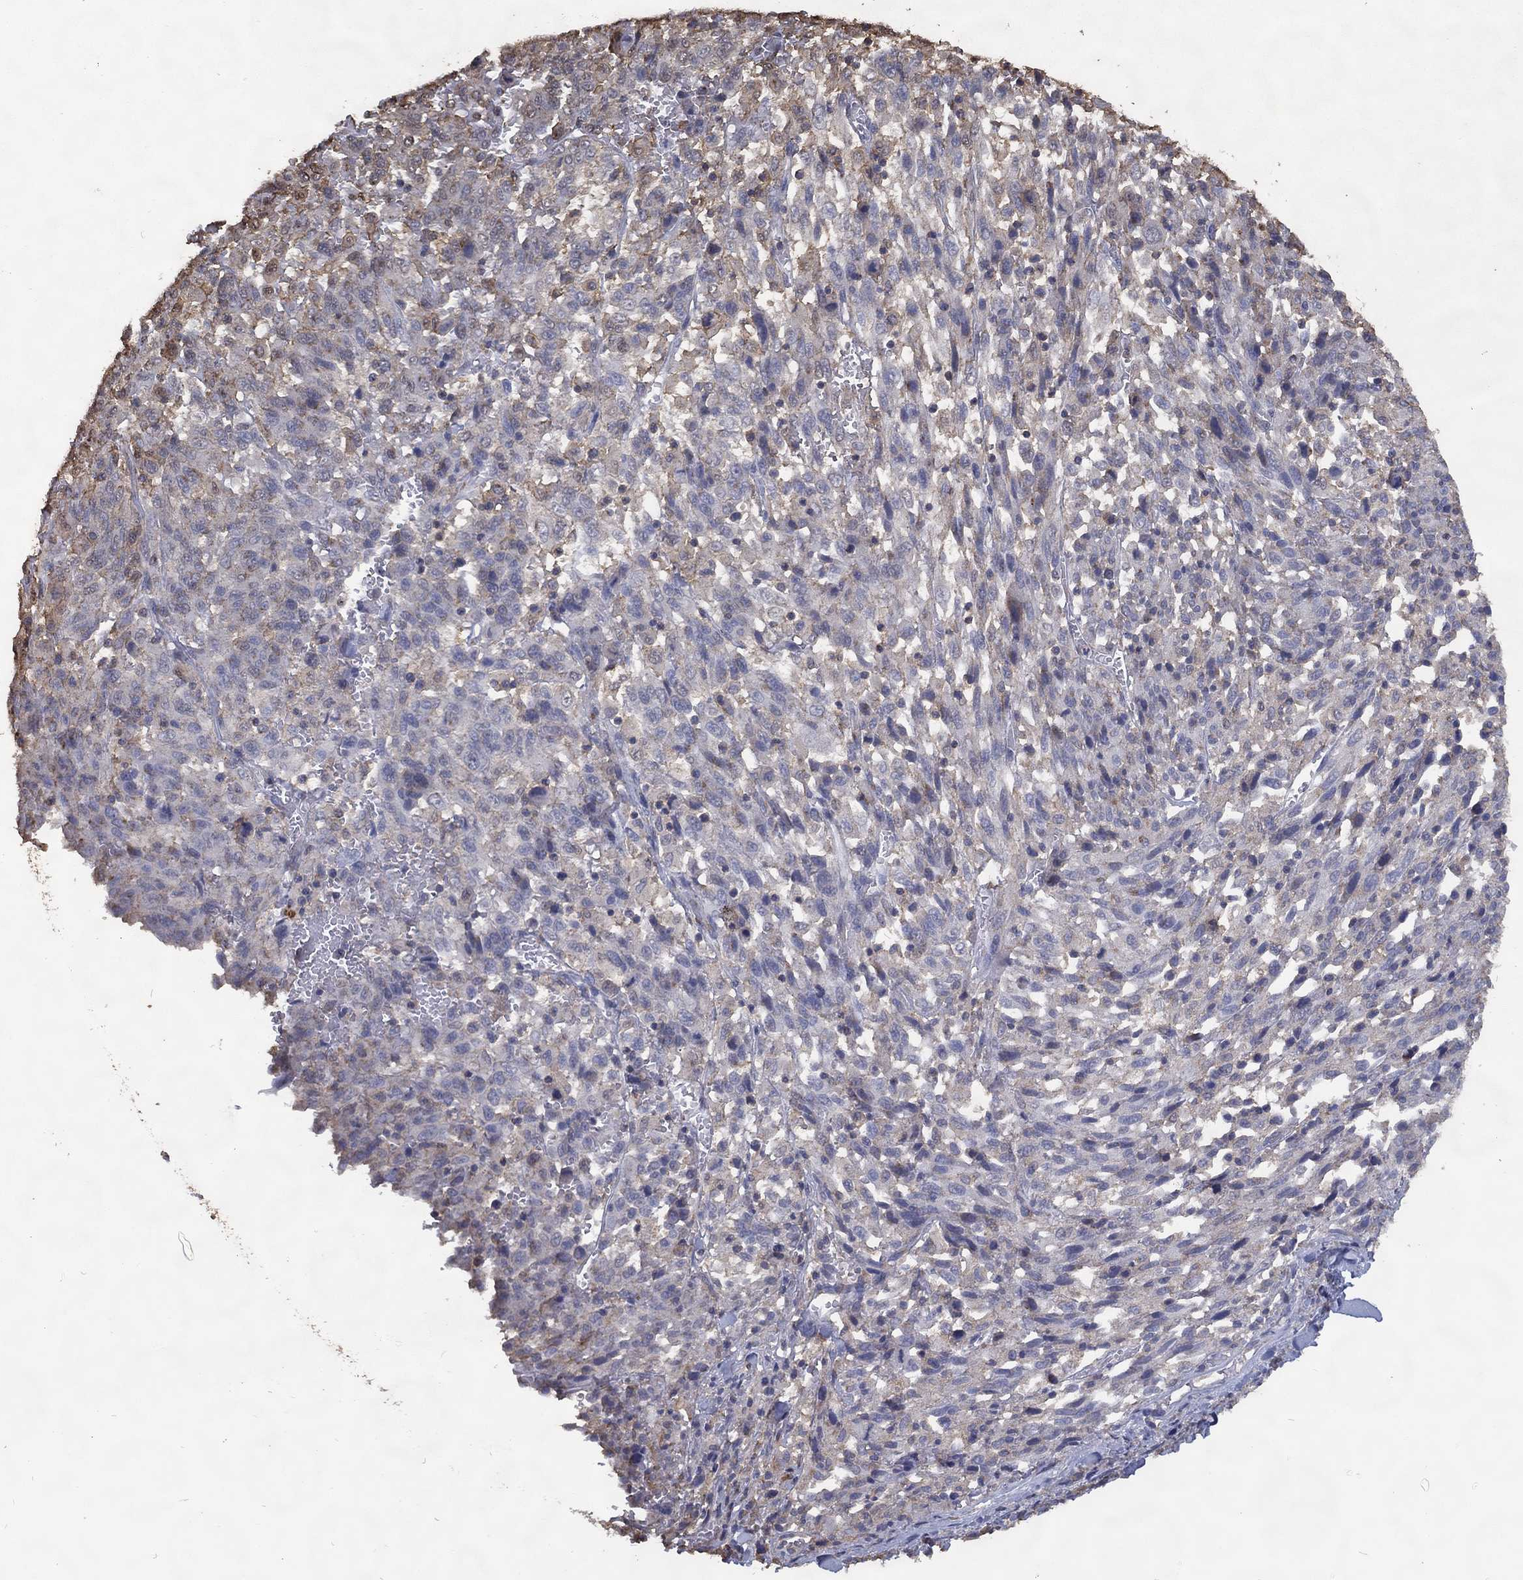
{"staining": {"intensity": "negative", "quantity": "none", "location": "none"}, "tissue": "melanoma", "cell_type": "Tumor cells", "image_type": "cancer", "snomed": [{"axis": "morphology", "description": "Malignant melanoma, NOS"}, {"axis": "topography", "description": "Skin"}], "caption": "Human malignant melanoma stained for a protein using immunohistochemistry (IHC) reveals no positivity in tumor cells.", "gene": "GPR183", "patient": {"sex": "female", "age": 91}}